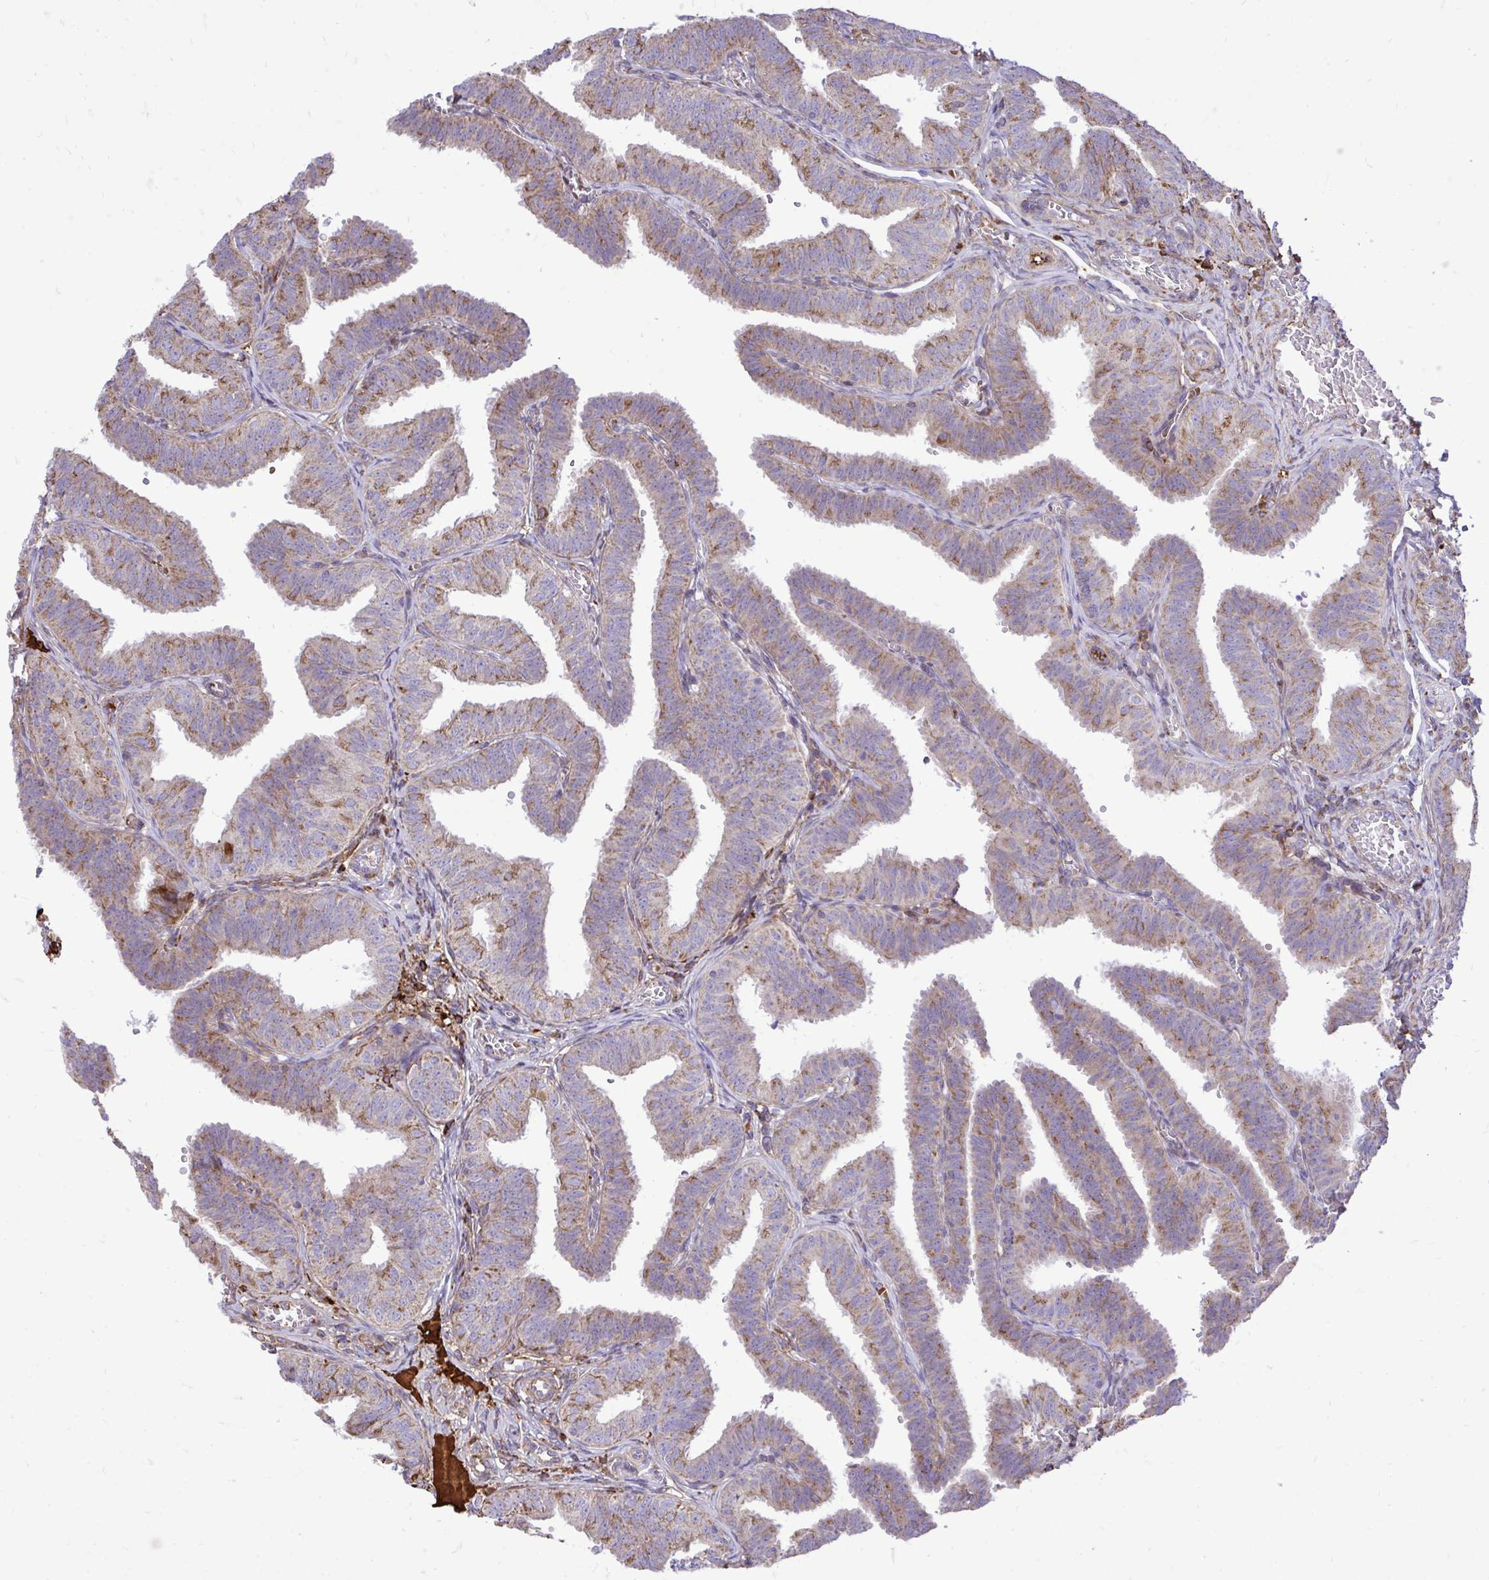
{"staining": {"intensity": "moderate", "quantity": "25%-75%", "location": "cytoplasmic/membranous"}, "tissue": "fallopian tube", "cell_type": "Glandular cells", "image_type": "normal", "snomed": [{"axis": "morphology", "description": "Normal tissue, NOS"}, {"axis": "topography", "description": "Fallopian tube"}], "caption": "Immunohistochemical staining of unremarkable human fallopian tube exhibits medium levels of moderate cytoplasmic/membranous expression in about 25%-75% of glandular cells.", "gene": "ATP13A2", "patient": {"sex": "female", "age": 25}}